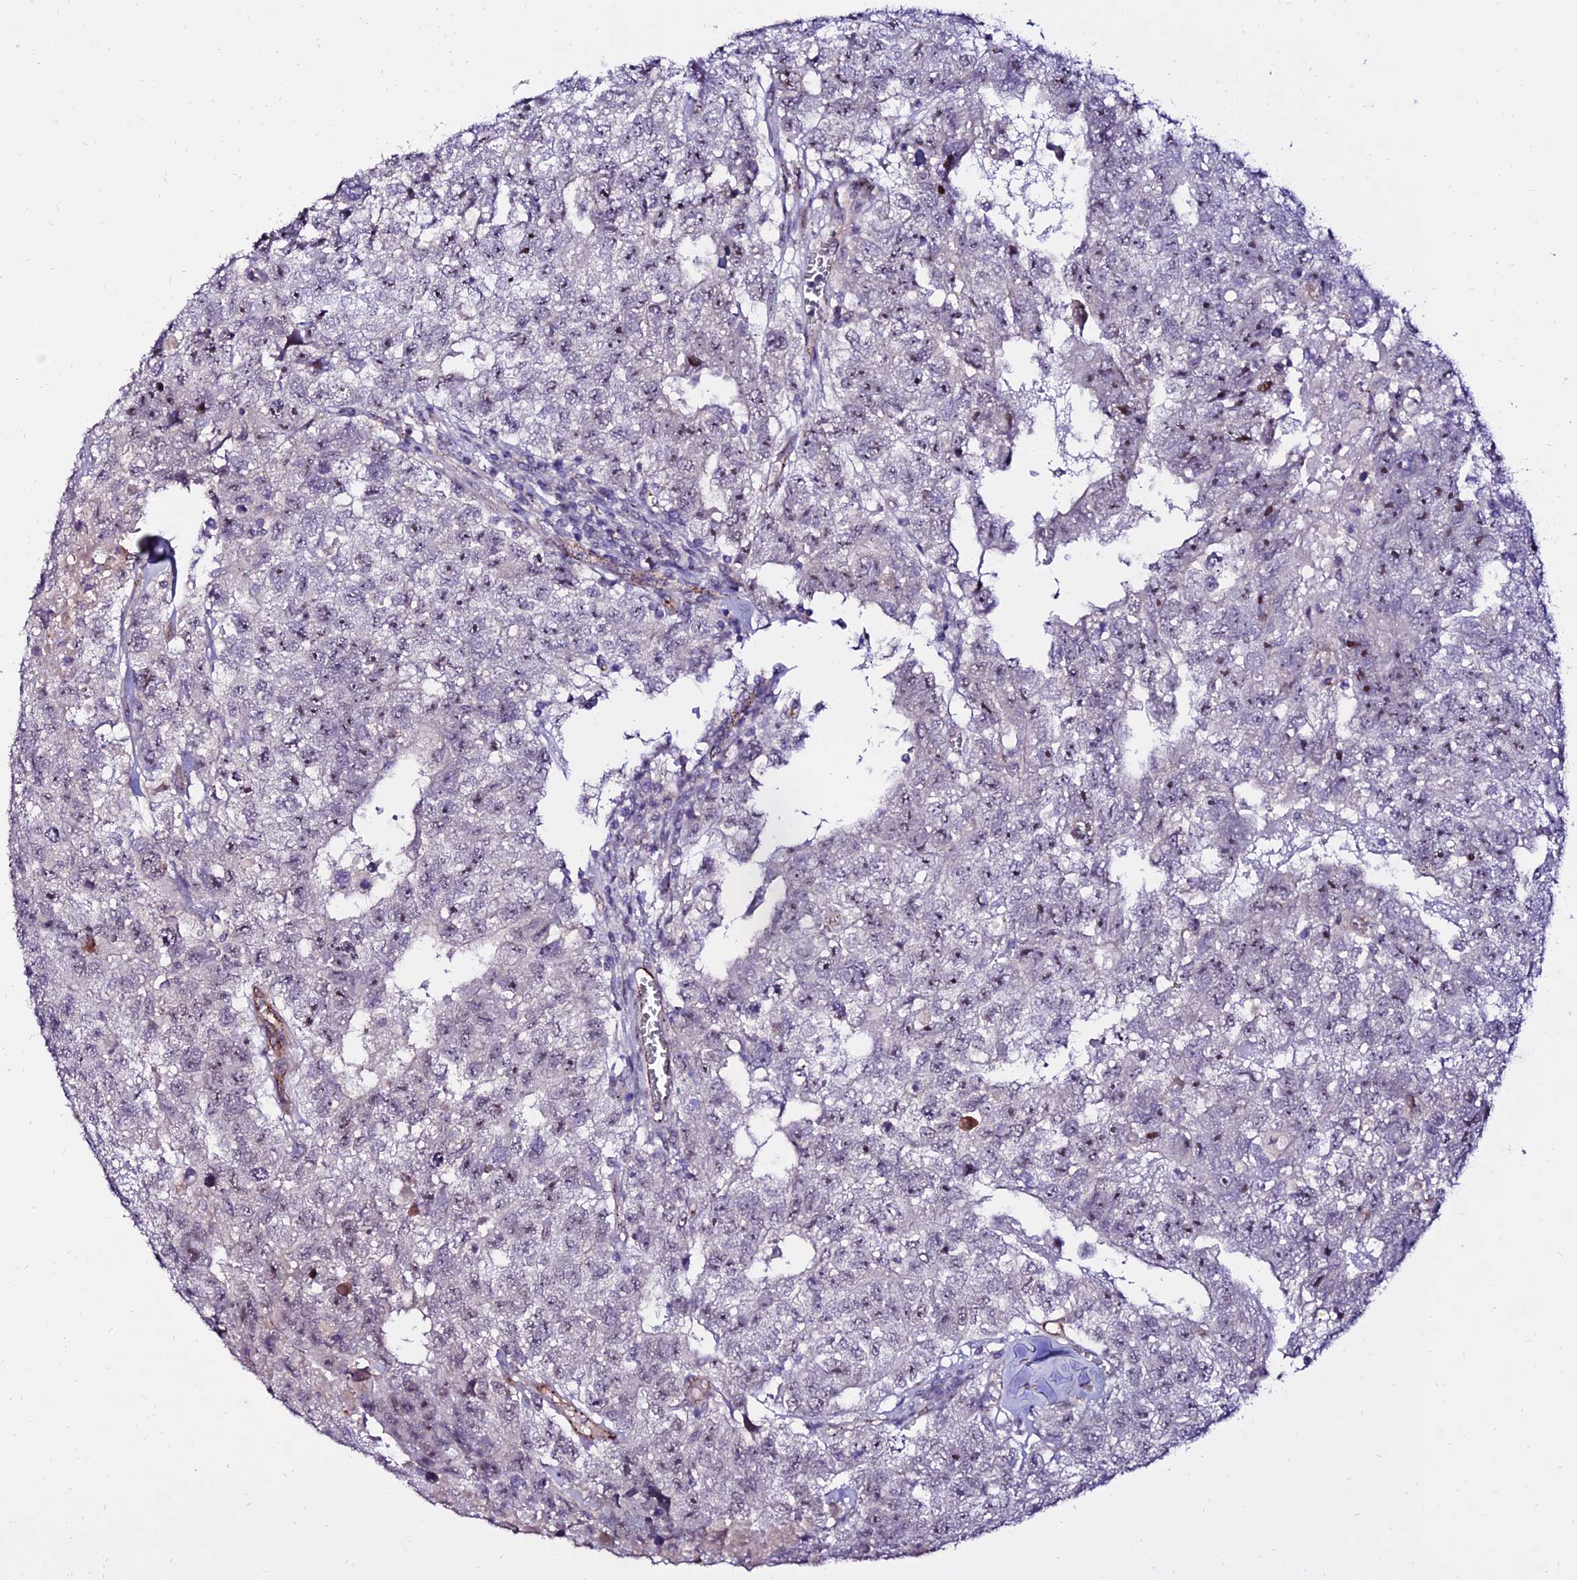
{"staining": {"intensity": "weak", "quantity": "25%-75%", "location": "nuclear"}, "tissue": "testis cancer", "cell_type": "Tumor cells", "image_type": "cancer", "snomed": [{"axis": "morphology", "description": "Carcinoma, Embryonal, NOS"}, {"axis": "topography", "description": "Testis"}], "caption": "Immunohistochemical staining of human testis cancer (embryonal carcinoma) shows low levels of weak nuclear protein staining in about 25%-75% of tumor cells.", "gene": "ALDH3B2", "patient": {"sex": "male", "age": 26}}